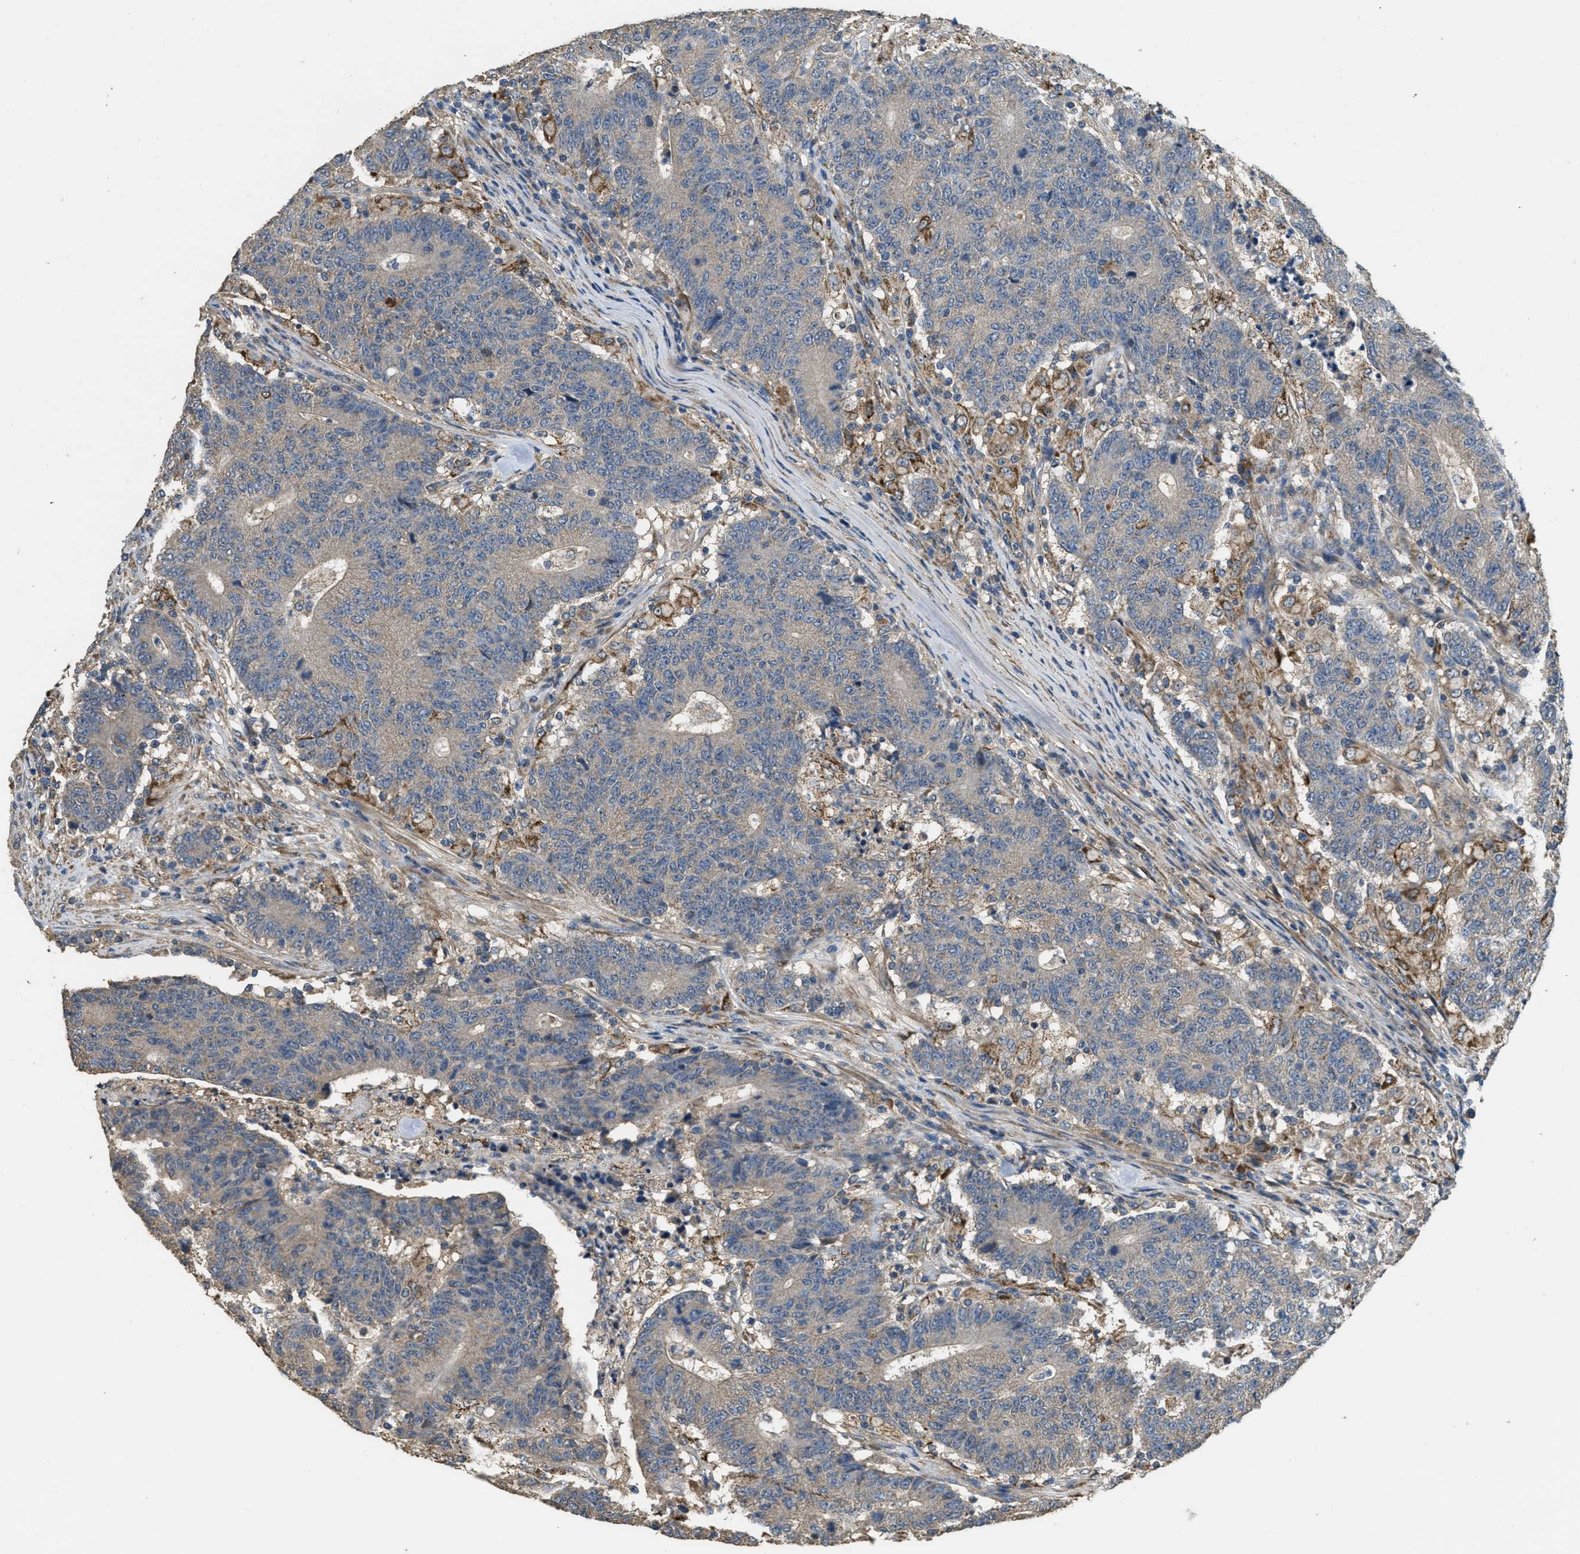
{"staining": {"intensity": "weak", "quantity": "<25%", "location": "cytoplasmic/membranous"}, "tissue": "colorectal cancer", "cell_type": "Tumor cells", "image_type": "cancer", "snomed": [{"axis": "morphology", "description": "Normal tissue, NOS"}, {"axis": "morphology", "description": "Adenocarcinoma, NOS"}, {"axis": "topography", "description": "Colon"}], "caption": "Colorectal cancer (adenocarcinoma) was stained to show a protein in brown. There is no significant expression in tumor cells. (DAB IHC, high magnification).", "gene": "THBS2", "patient": {"sex": "female", "age": 75}}